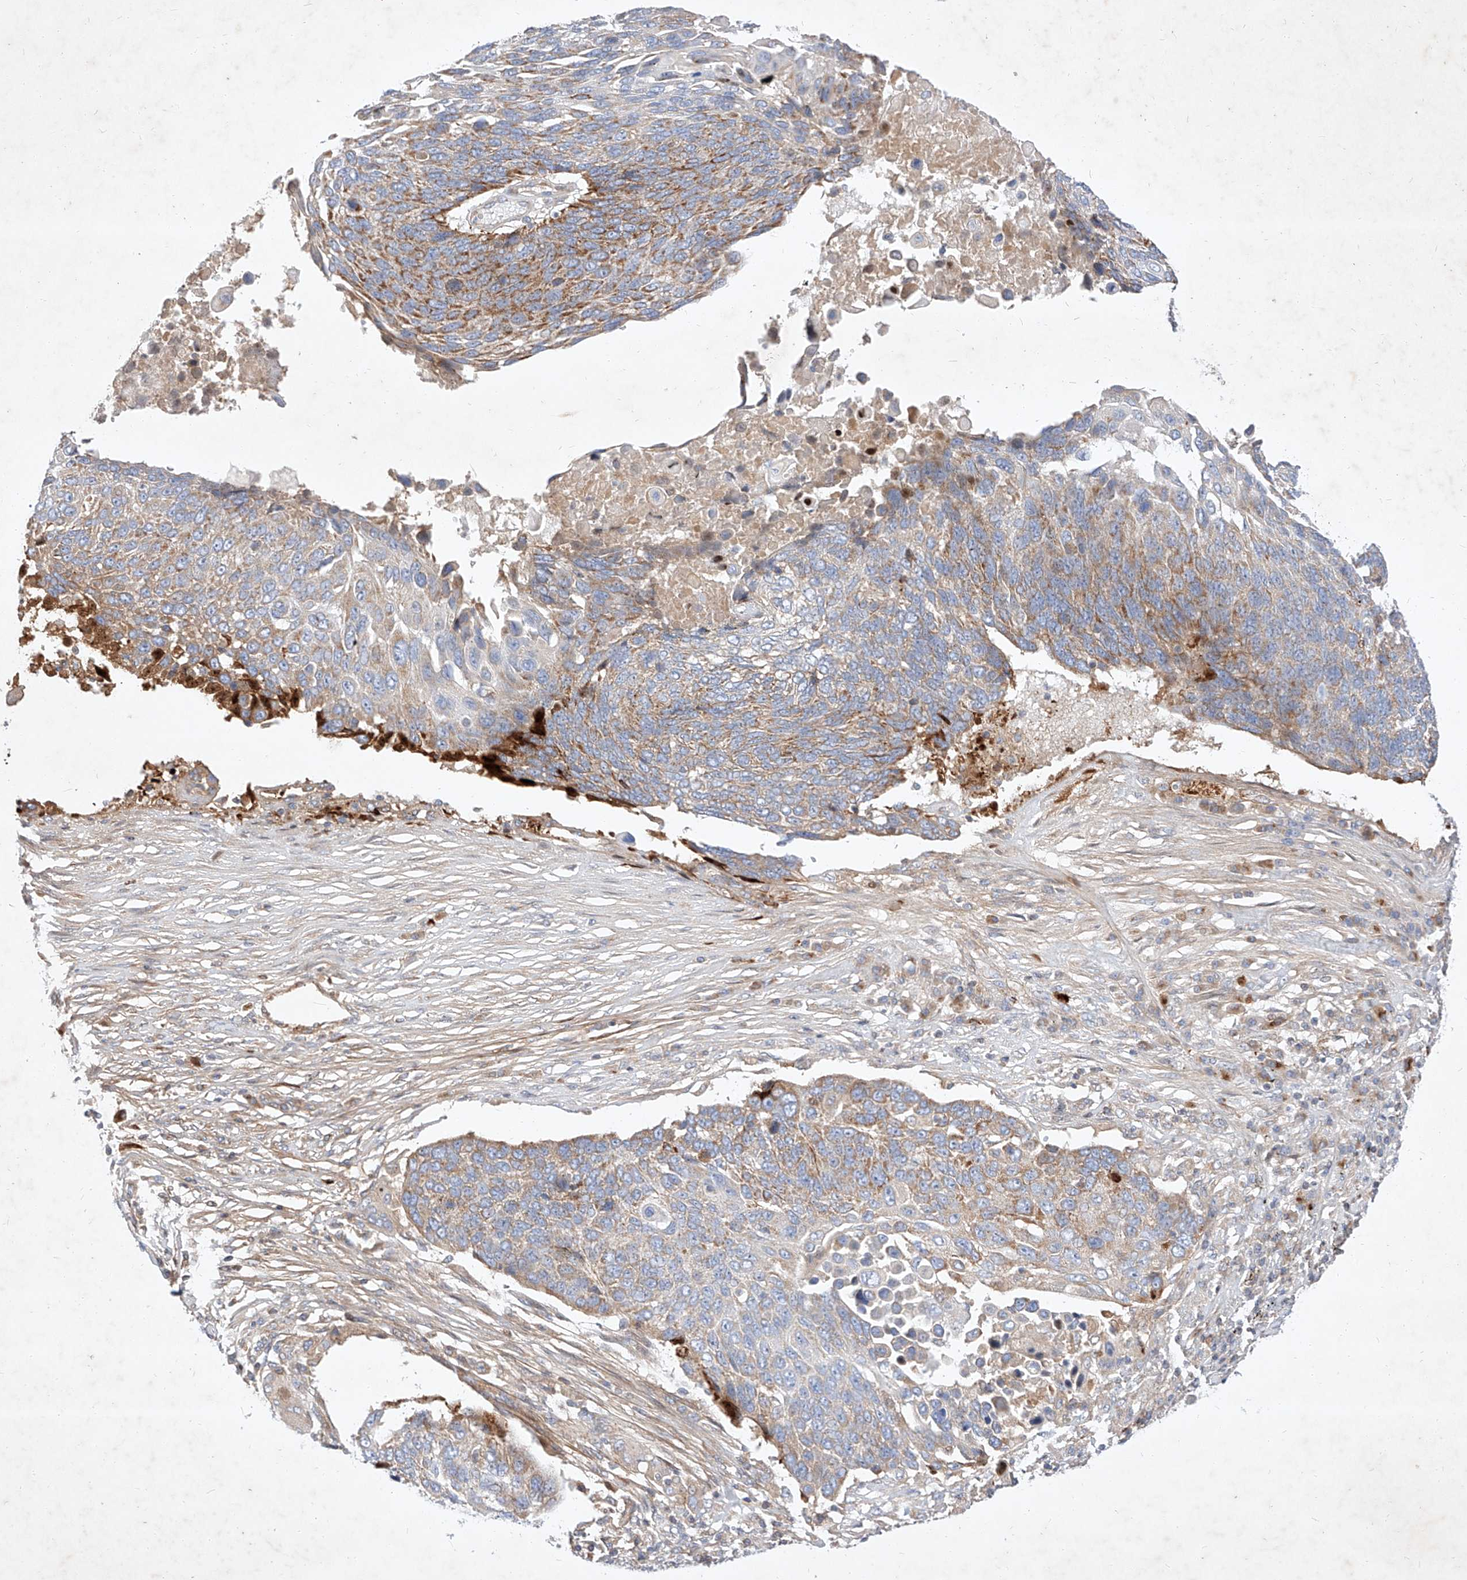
{"staining": {"intensity": "moderate", "quantity": "25%-75%", "location": "cytoplasmic/membranous"}, "tissue": "lung cancer", "cell_type": "Tumor cells", "image_type": "cancer", "snomed": [{"axis": "morphology", "description": "Squamous cell carcinoma, NOS"}, {"axis": "topography", "description": "Lung"}], "caption": "Immunohistochemistry (IHC) (DAB (3,3'-diaminobenzidine)) staining of human lung cancer (squamous cell carcinoma) displays moderate cytoplasmic/membranous protein staining in approximately 25%-75% of tumor cells. The staining was performed using DAB (3,3'-diaminobenzidine) to visualize the protein expression in brown, while the nuclei were stained in blue with hematoxylin (Magnification: 20x).", "gene": "OSGEPL1", "patient": {"sex": "male", "age": 66}}